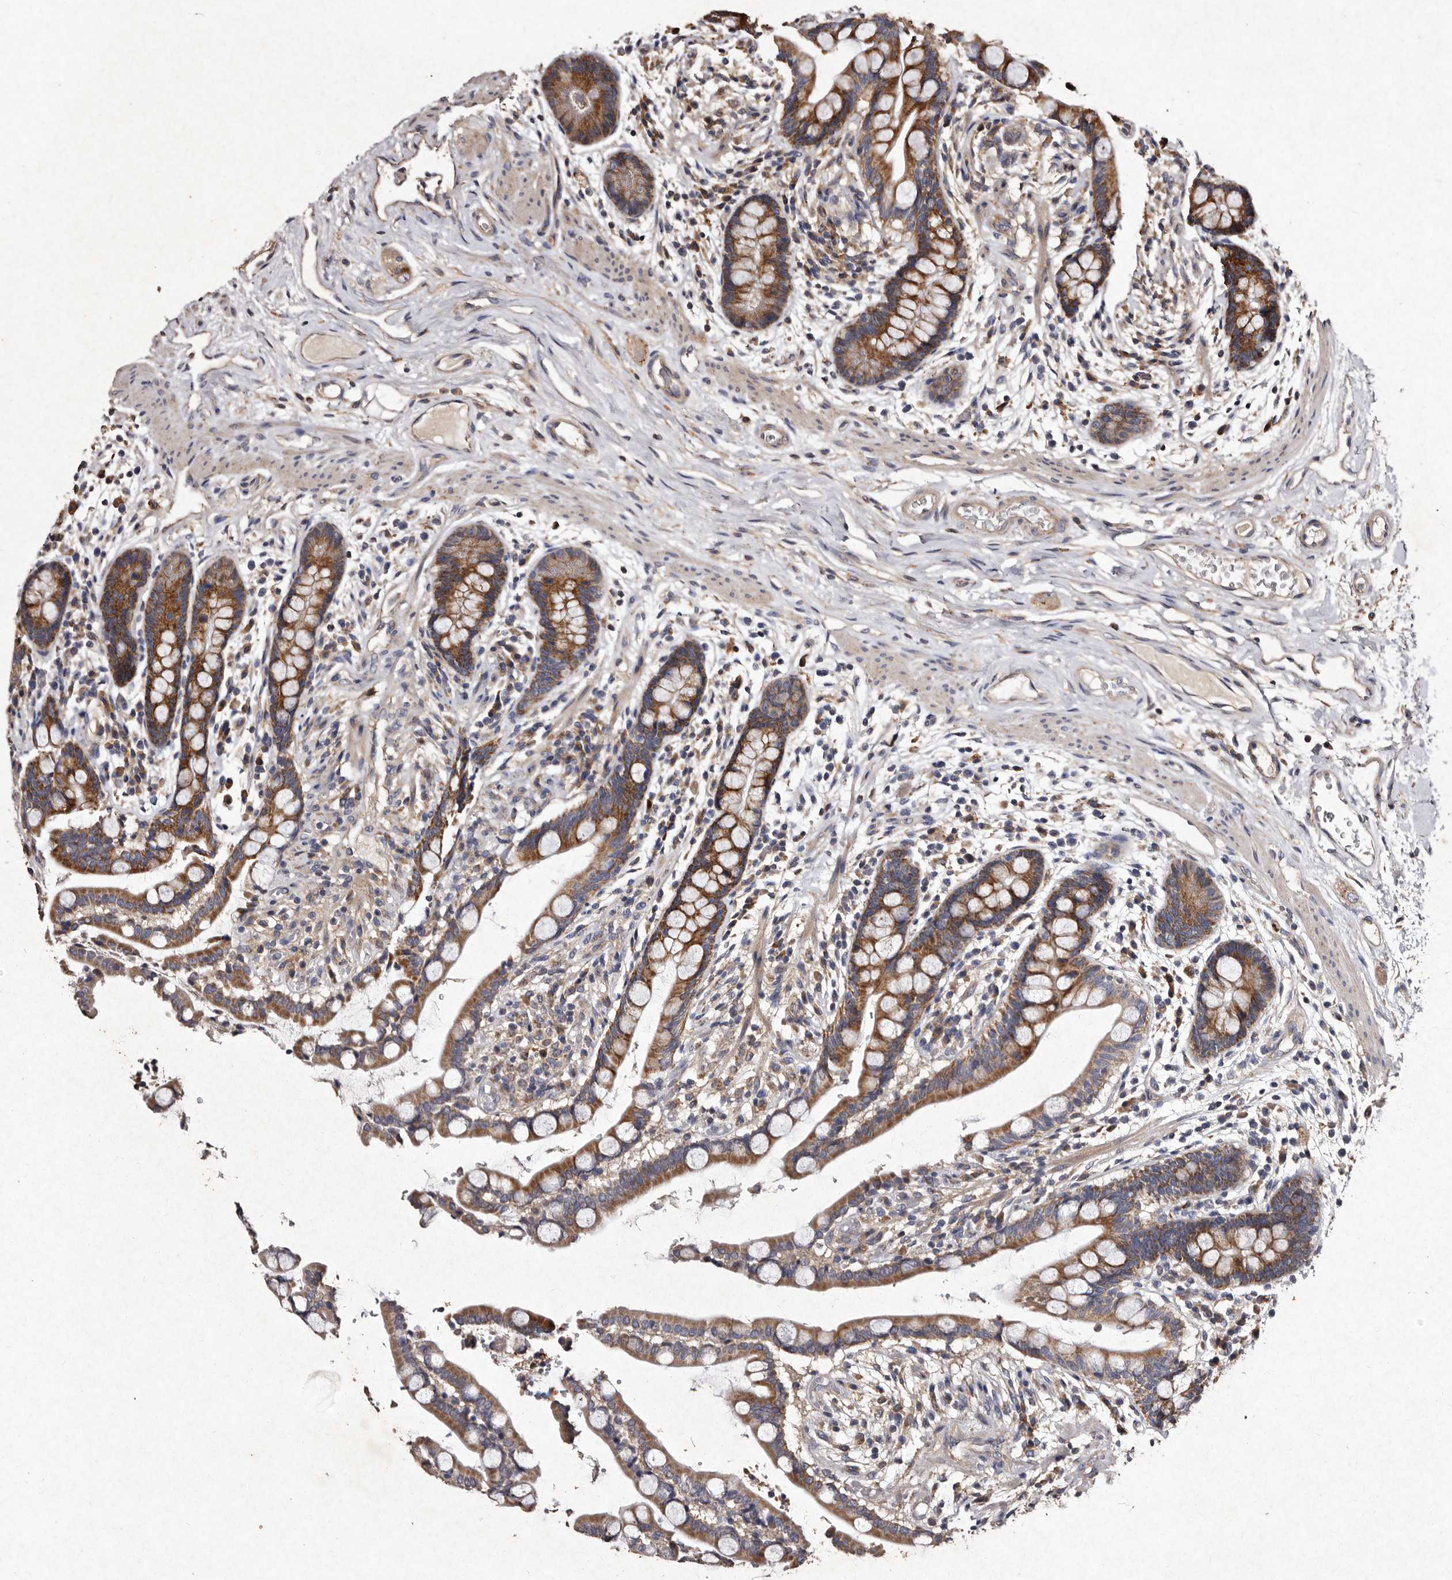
{"staining": {"intensity": "moderate", "quantity": ">75%", "location": "cytoplasmic/membranous"}, "tissue": "colon", "cell_type": "Endothelial cells", "image_type": "normal", "snomed": [{"axis": "morphology", "description": "Normal tissue, NOS"}, {"axis": "topography", "description": "Colon"}], "caption": "Immunohistochemistry (DAB) staining of normal human colon demonstrates moderate cytoplasmic/membranous protein positivity in approximately >75% of endothelial cells.", "gene": "TFB1M", "patient": {"sex": "male", "age": 73}}